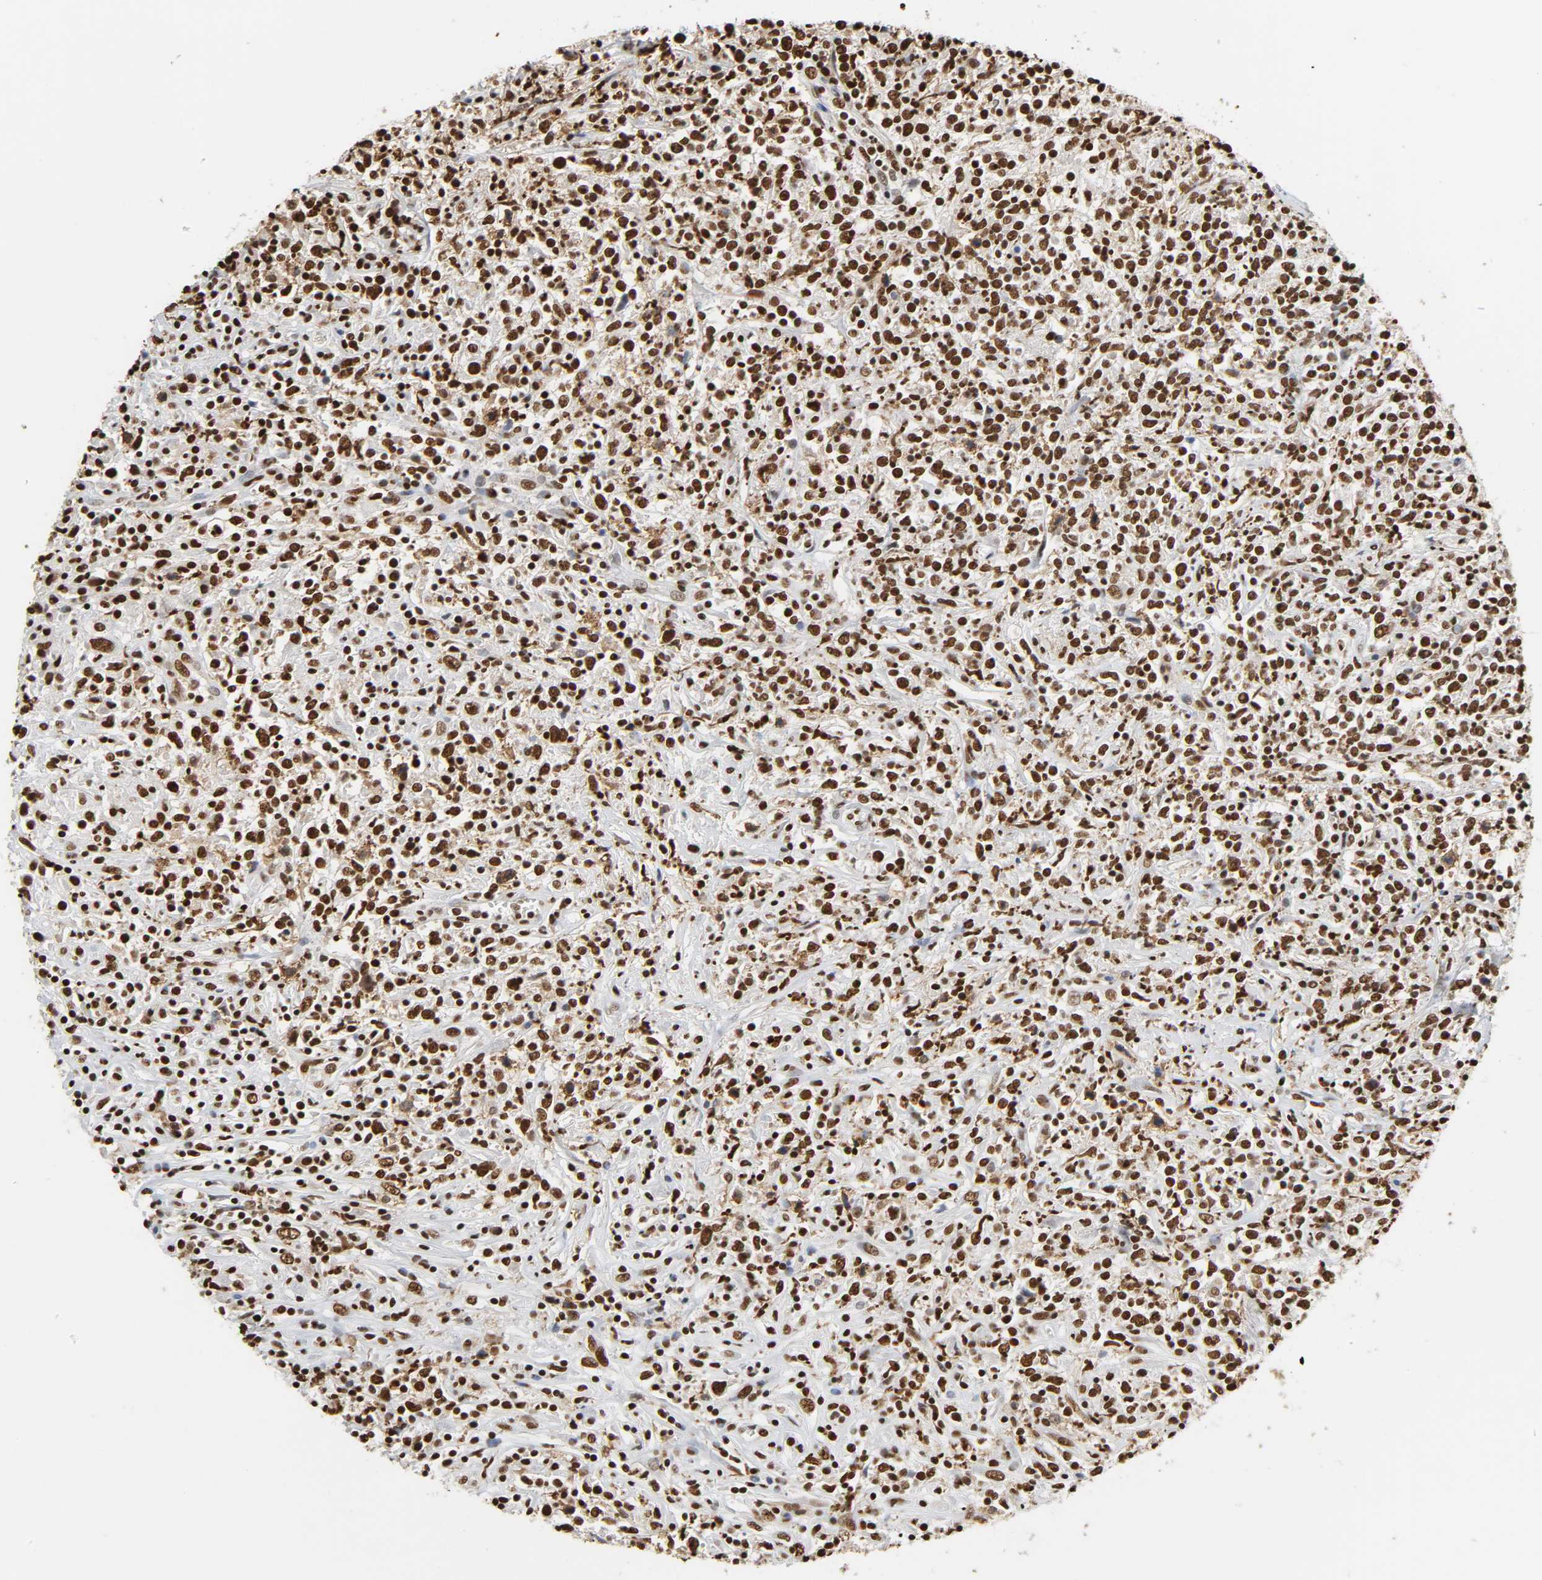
{"staining": {"intensity": "strong", "quantity": ">75%", "location": "nuclear"}, "tissue": "lymphoma", "cell_type": "Tumor cells", "image_type": "cancer", "snomed": [{"axis": "morphology", "description": "Malignant lymphoma, non-Hodgkin's type, High grade"}, {"axis": "topography", "description": "Lymph node"}], "caption": "Immunohistochemical staining of lymphoma shows high levels of strong nuclear expression in about >75% of tumor cells.", "gene": "HNRNPC", "patient": {"sex": "female", "age": 84}}